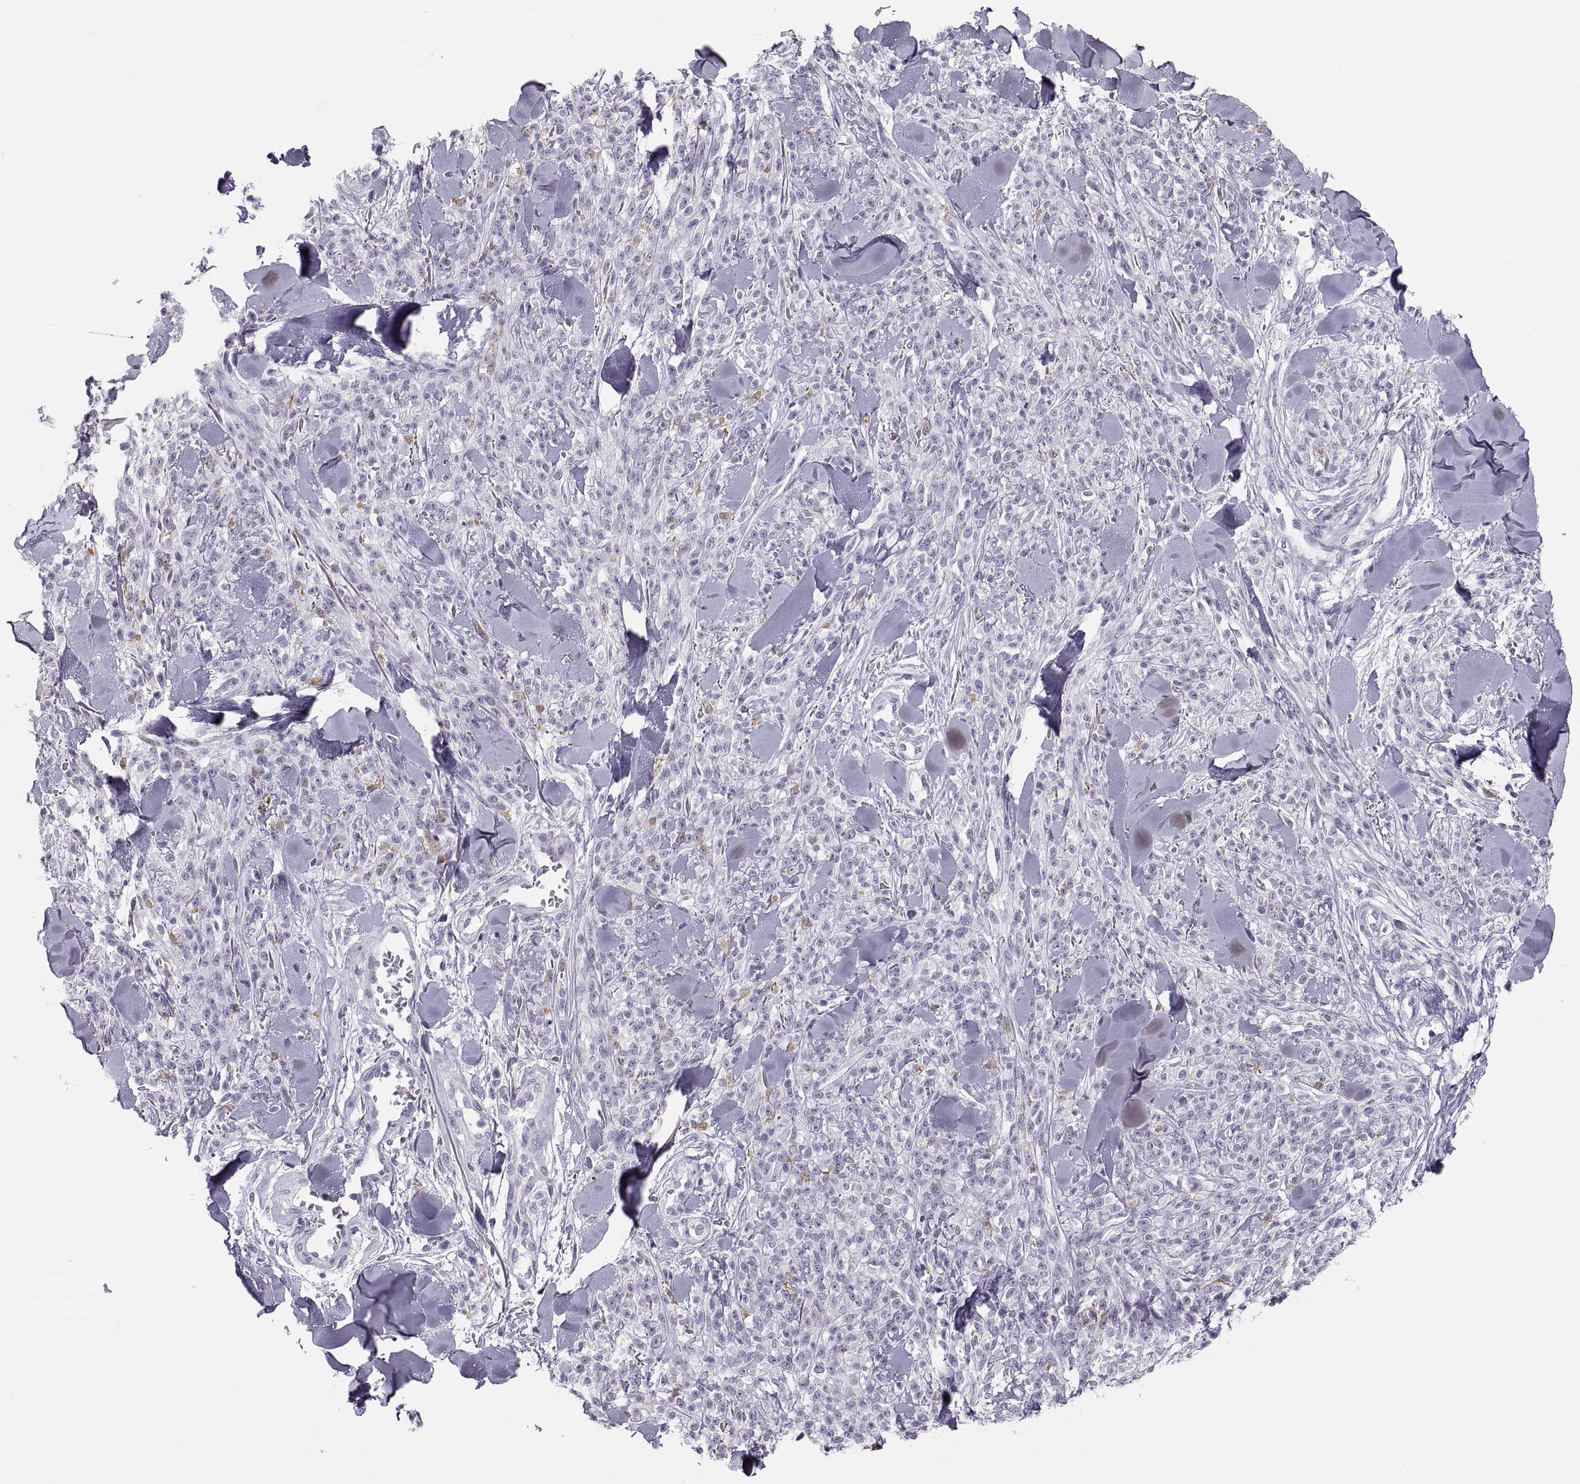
{"staining": {"intensity": "negative", "quantity": "none", "location": "none"}, "tissue": "melanoma", "cell_type": "Tumor cells", "image_type": "cancer", "snomed": [{"axis": "morphology", "description": "Malignant melanoma, NOS"}, {"axis": "topography", "description": "Skin"}, {"axis": "topography", "description": "Skin of trunk"}], "caption": "This is an immunohistochemistry (IHC) image of malignant melanoma. There is no staining in tumor cells.", "gene": "C3orf22", "patient": {"sex": "male", "age": 74}}